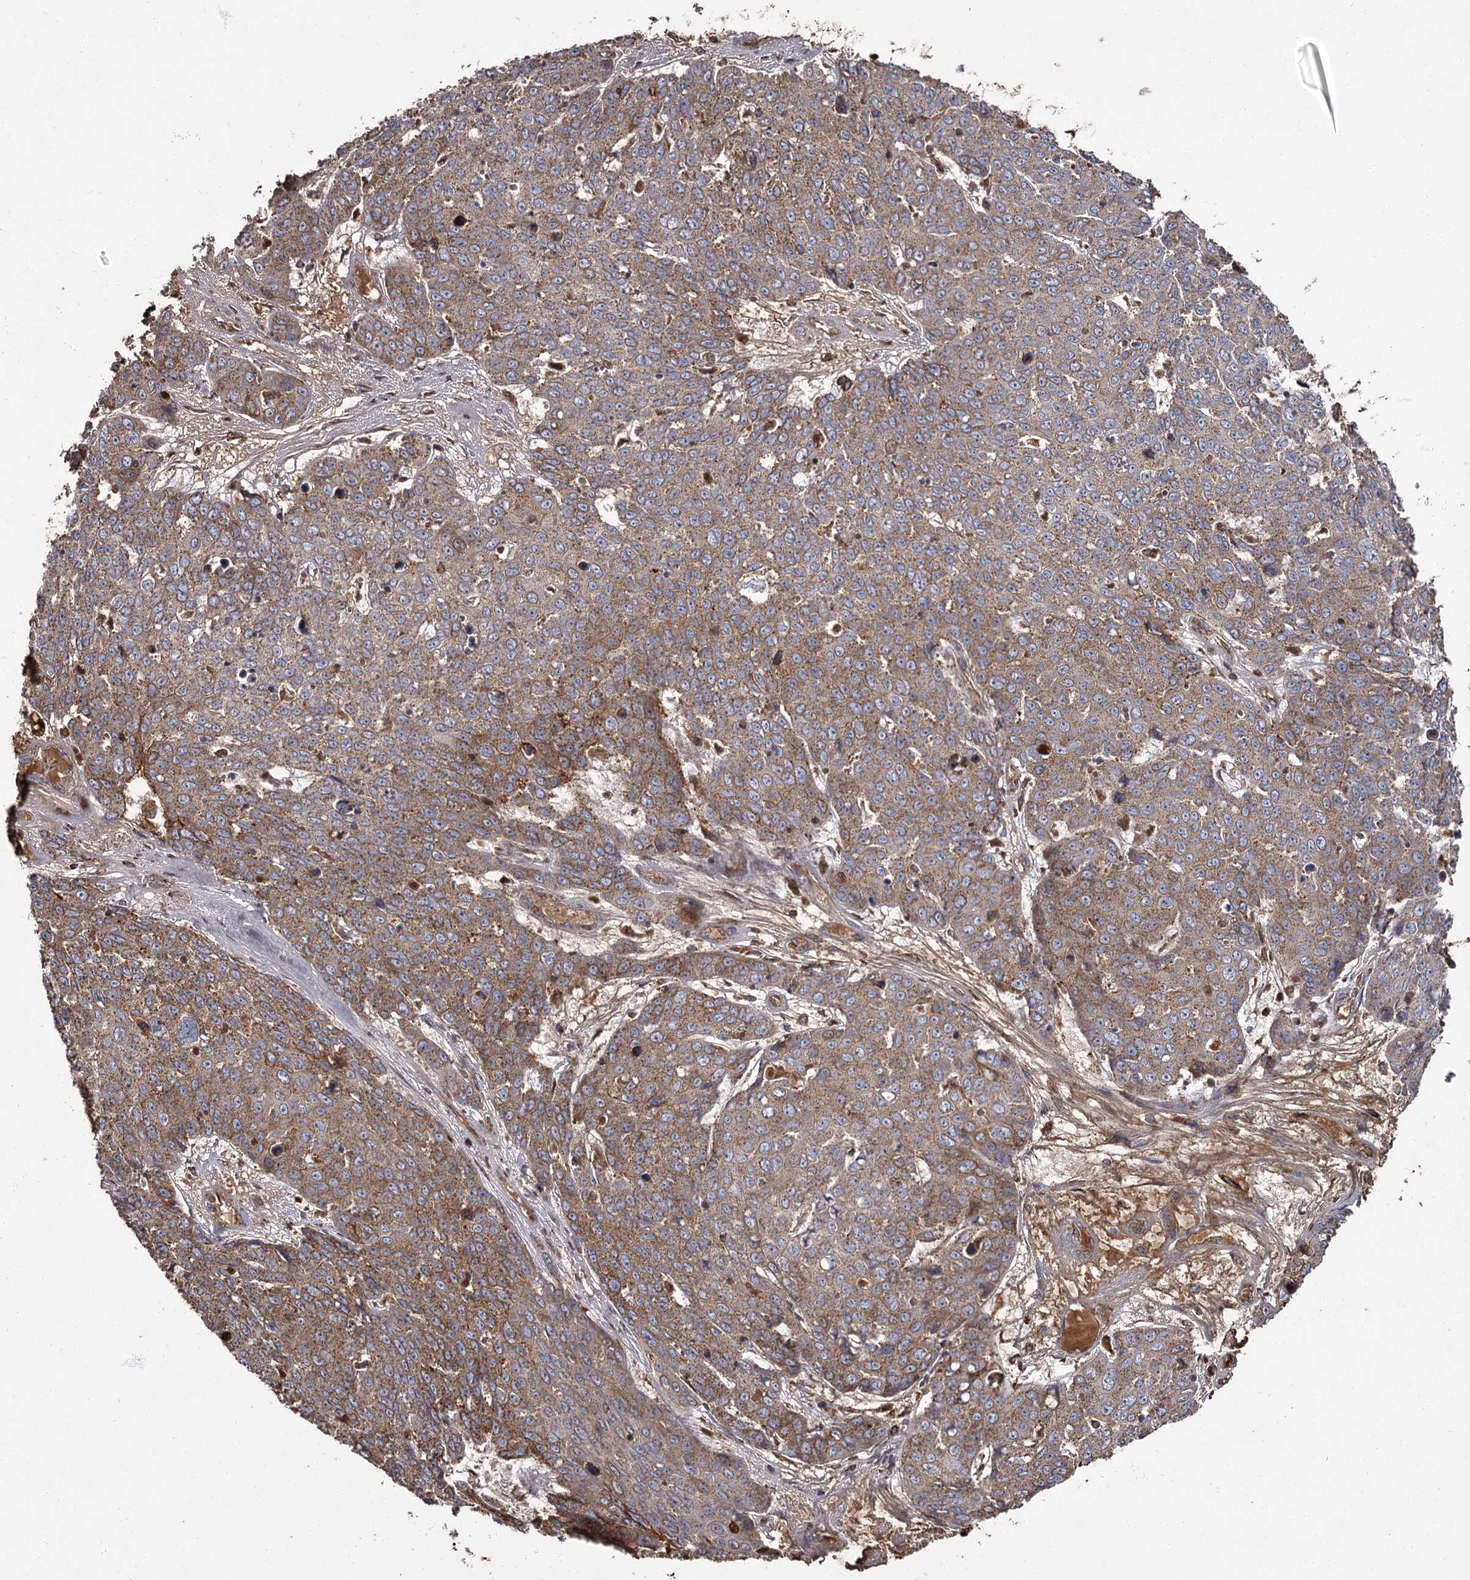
{"staining": {"intensity": "moderate", "quantity": ">75%", "location": "cytoplasmic/membranous"}, "tissue": "skin cancer", "cell_type": "Tumor cells", "image_type": "cancer", "snomed": [{"axis": "morphology", "description": "Squamous cell carcinoma, NOS"}, {"axis": "topography", "description": "Skin"}], "caption": "High-magnification brightfield microscopy of skin cancer stained with DAB (3,3'-diaminobenzidine) (brown) and counterstained with hematoxylin (blue). tumor cells exhibit moderate cytoplasmic/membranous expression is seen in about>75% of cells. The staining was performed using DAB (3,3'-diaminobenzidine) to visualize the protein expression in brown, while the nuclei were stained in blue with hematoxylin (Magnification: 20x).", "gene": "THAP9", "patient": {"sex": "male", "age": 71}}